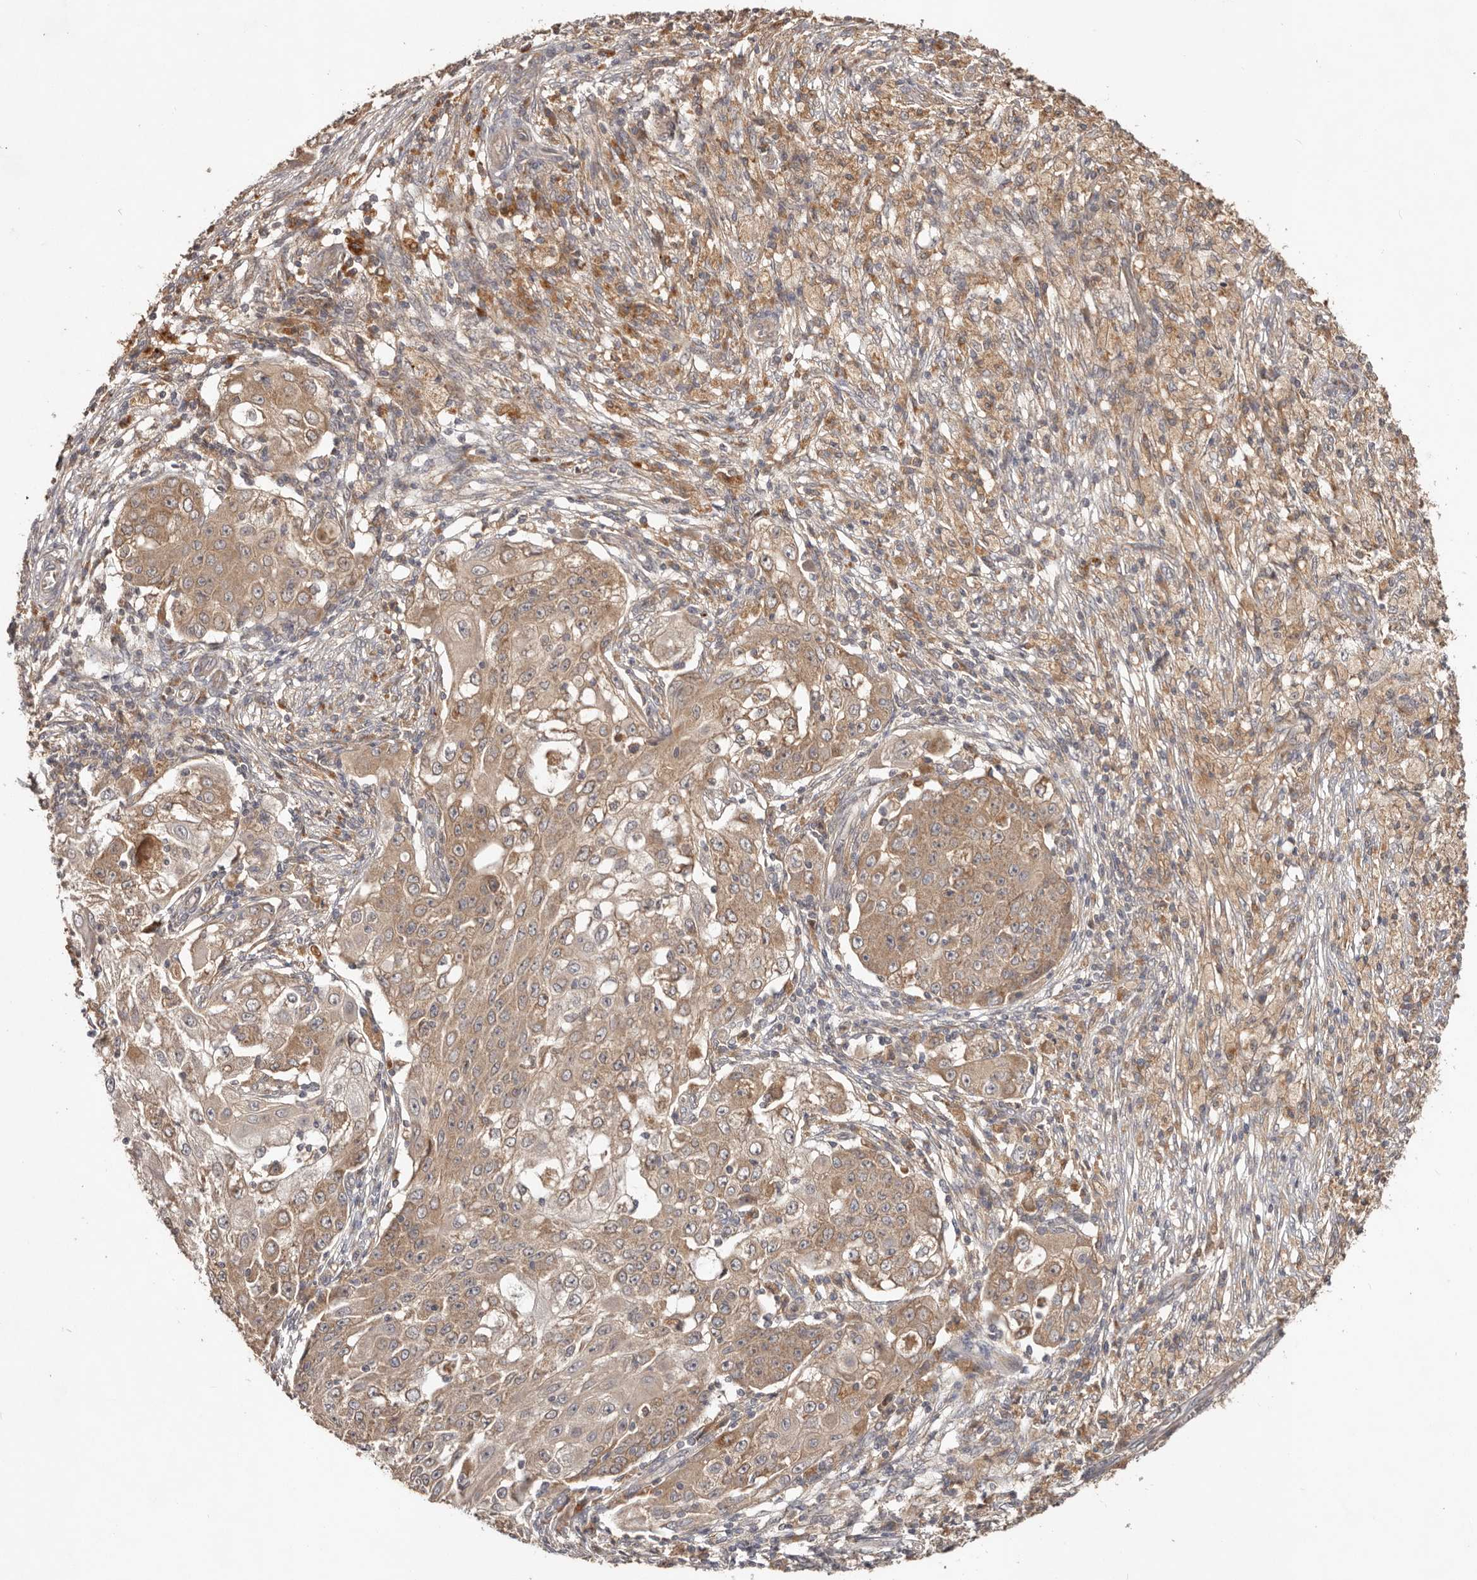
{"staining": {"intensity": "moderate", "quantity": ">75%", "location": "cytoplasmic/membranous"}, "tissue": "ovarian cancer", "cell_type": "Tumor cells", "image_type": "cancer", "snomed": [{"axis": "morphology", "description": "Carcinoma, endometroid"}, {"axis": "topography", "description": "Ovary"}], "caption": "DAB immunohistochemical staining of human ovarian endometroid carcinoma demonstrates moderate cytoplasmic/membranous protein positivity in approximately >75% of tumor cells. (brown staining indicates protein expression, while blue staining denotes nuclei).", "gene": "PKIB", "patient": {"sex": "female", "age": 42}}